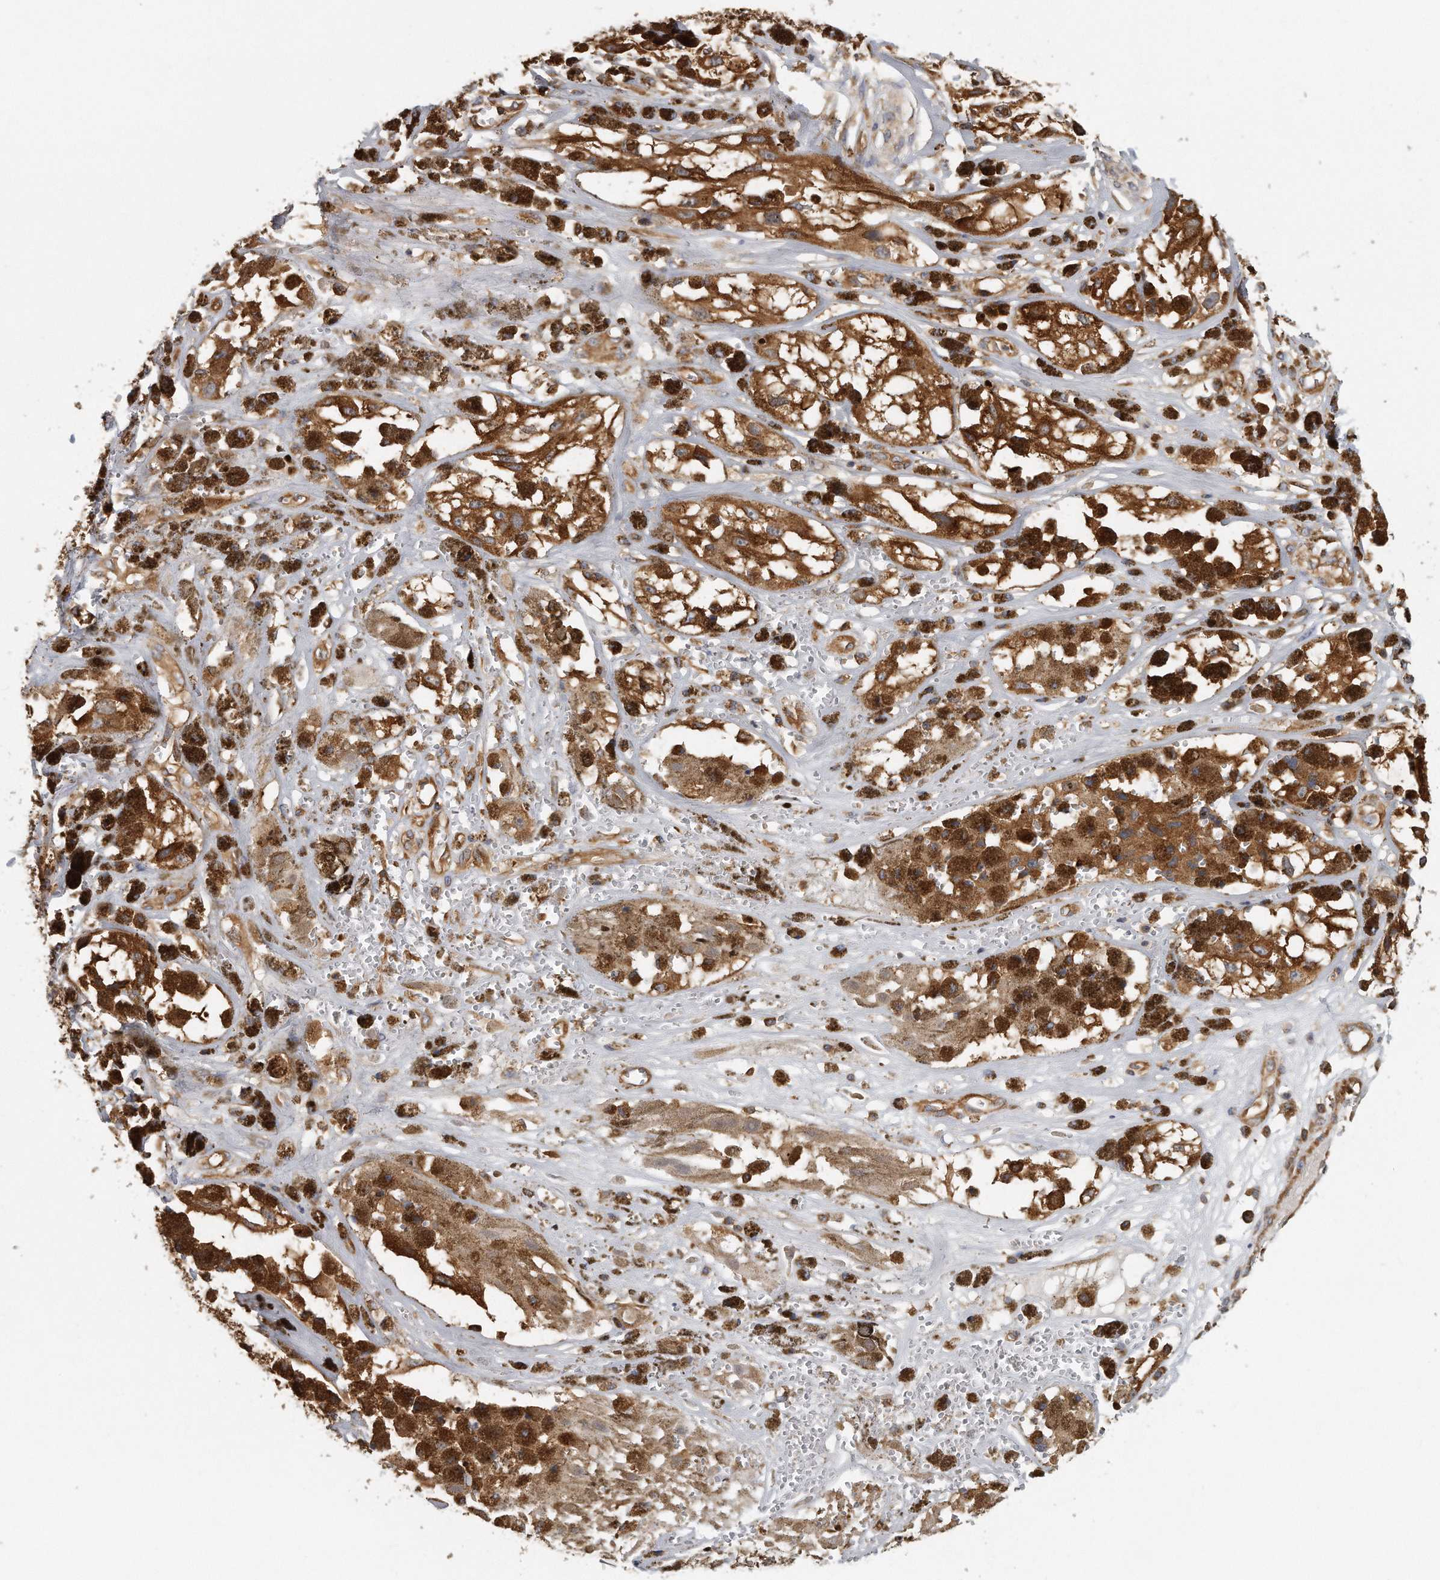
{"staining": {"intensity": "strong", "quantity": ">75%", "location": "cytoplasmic/membranous"}, "tissue": "melanoma", "cell_type": "Tumor cells", "image_type": "cancer", "snomed": [{"axis": "morphology", "description": "Malignant melanoma, NOS"}, {"axis": "topography", "description": "Skin"}], "caption": "Malignant melanoma stained with a protein marker reveals strong staining in tumor cells.", "gene": "EIF3I", "patient": {"sex": "male", "age": 88}}